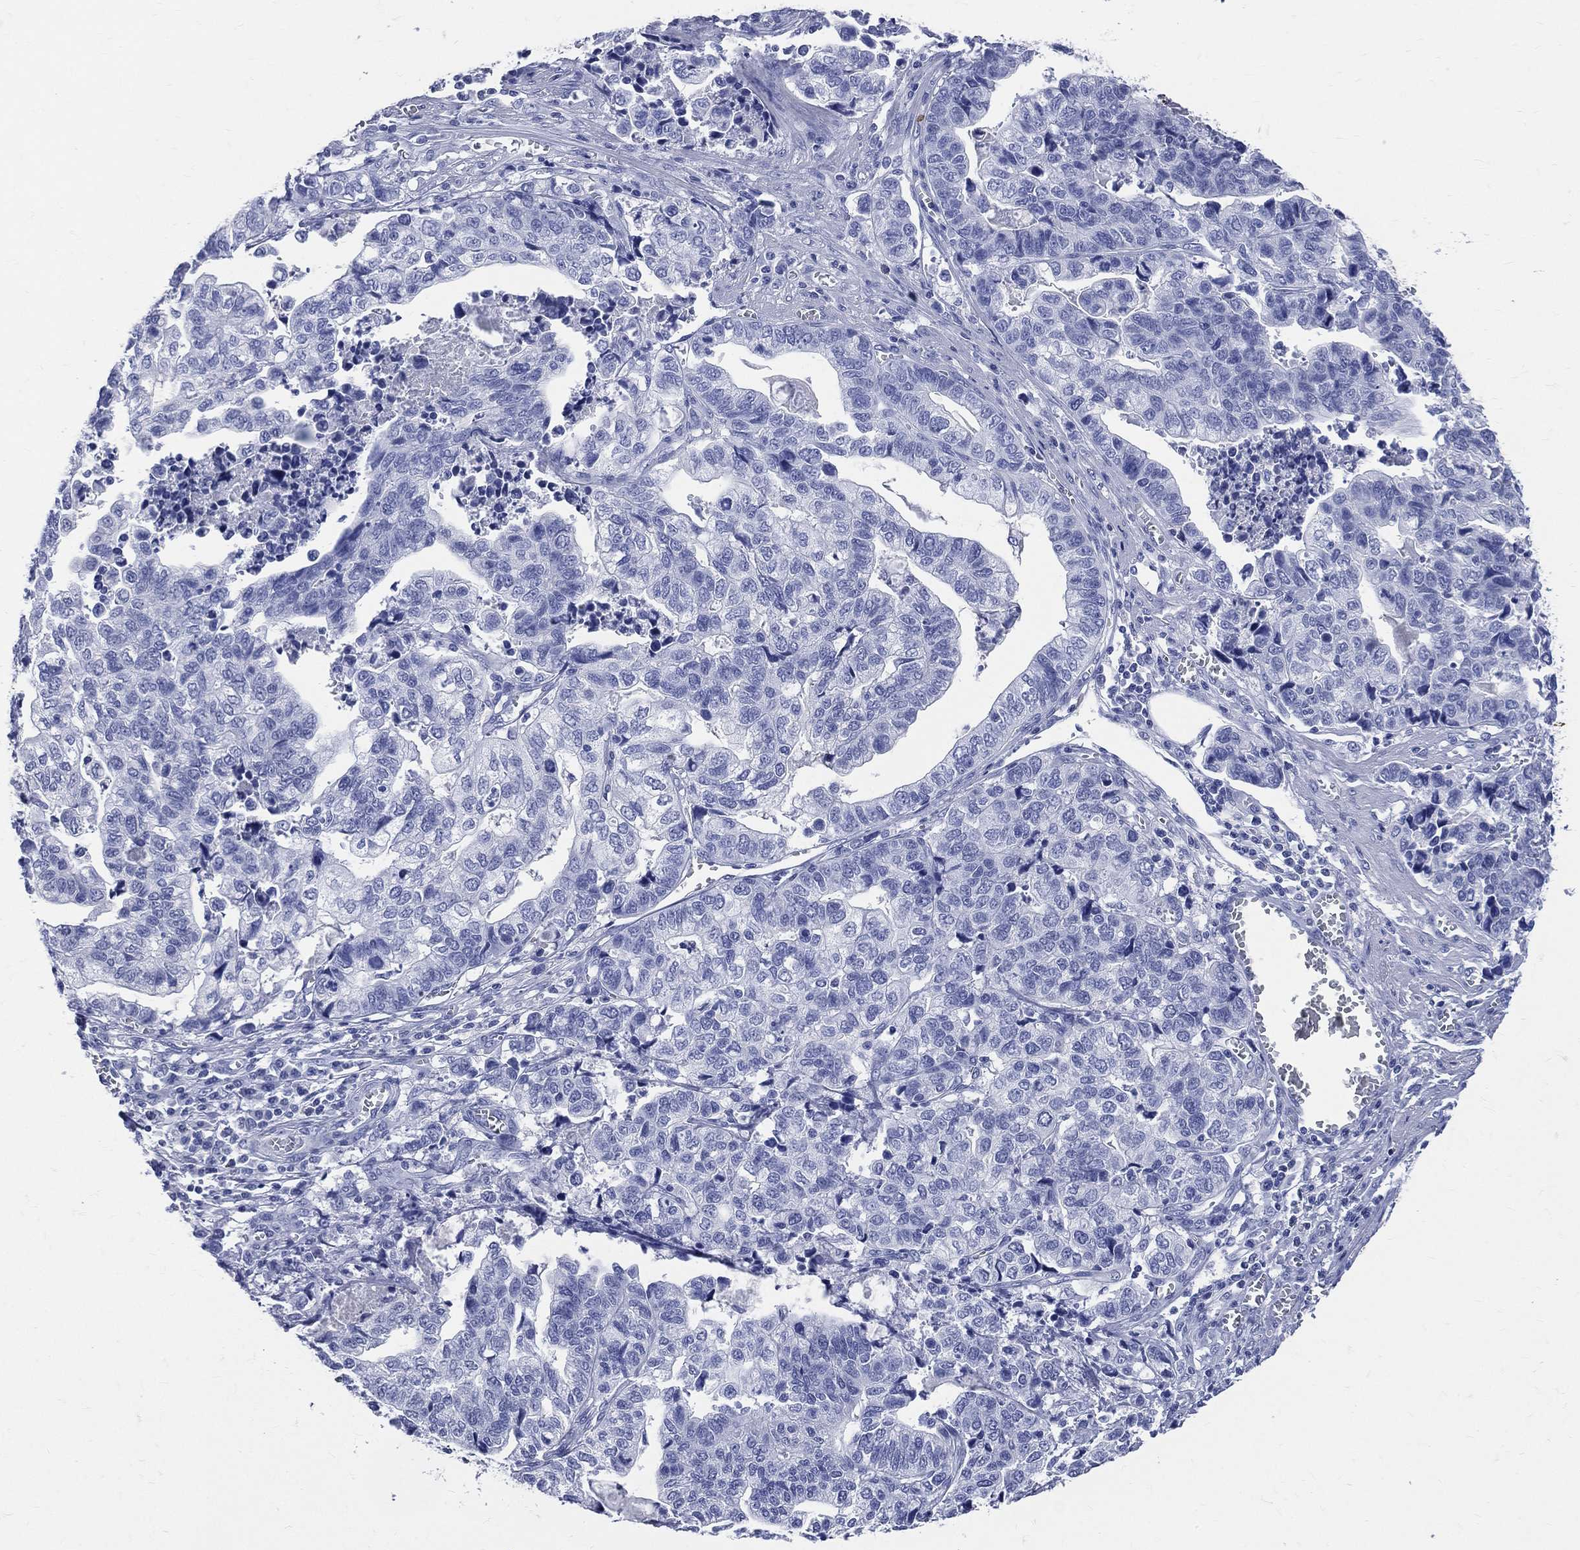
{"staining": {"intensity": "negative", "quantity": "none", "location": "none"}, "tissue": "stomach cancer", "cell_type": "Tumor cells", "image_type": "cancer", "snomed": [{"axis": "morphology", "description": "Adenocarcinoma, NOS"}, {"axis": "topography", "description": "Stomach, upper"}], "caption": "An immunohistochemistry (IHC) photomicrograph of adenocarcinoma (stomach) is shown. There is no staining in tumor cells of adenocarcinoma (stomach).", "gene": "SYP", "patient": {"sex": "female", "age": 67}}